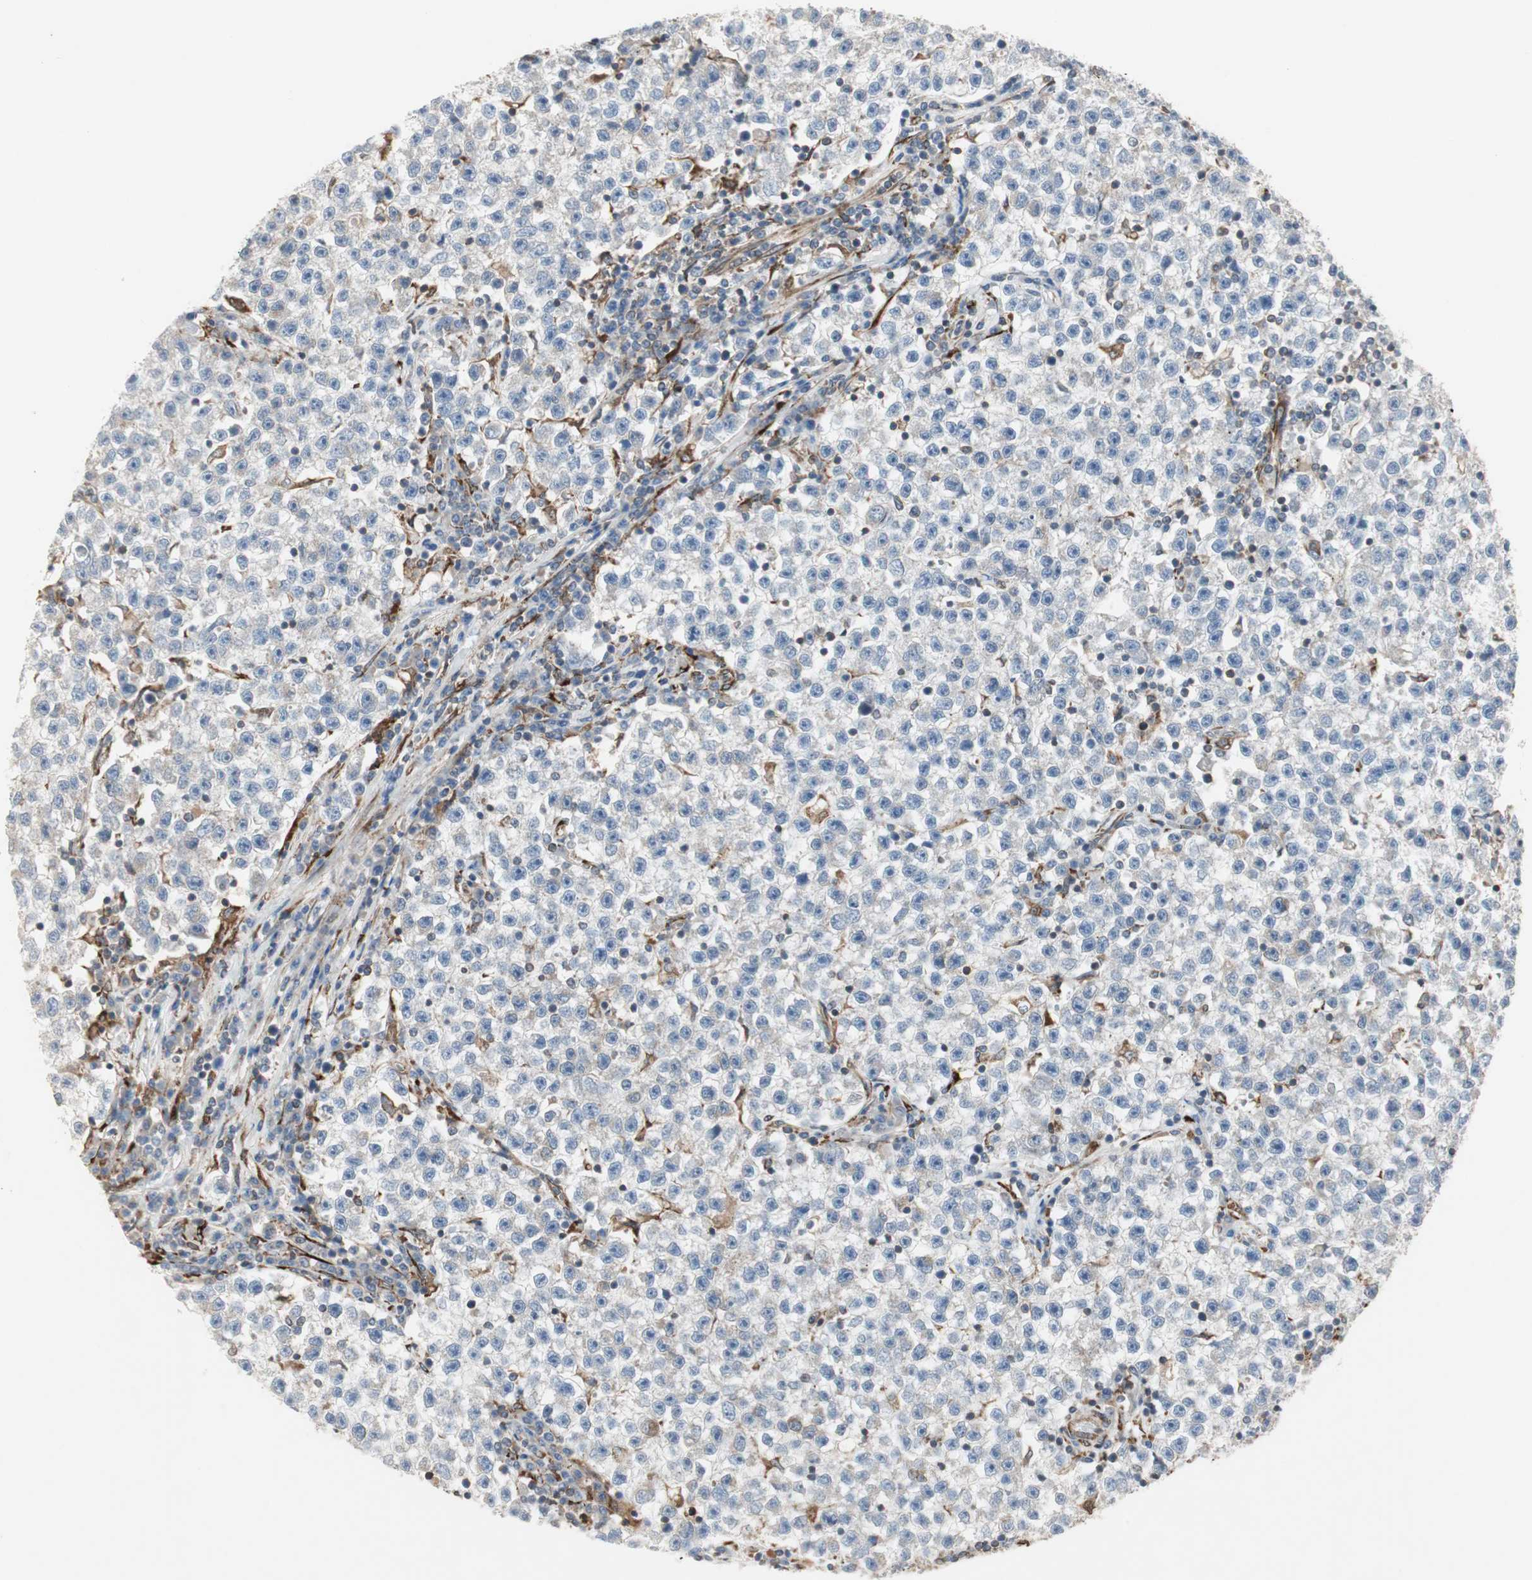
{"staining": {"intensity": "weak", "quantity": "<25%", "location": "cytoplasmic/membranous"}, "tissue": "testis cancer", "cell_type": "Tumor cells", "image_type": "cancer", "snomed": [{"axis": "morphology", "description": "Seminoma, NOS"}, {"axis": "topography", "description": "Testis"}], "caption": "Immunohistochemical staining of human seminoma (testis) displays no significant staining in tumor cells.", "gene": "H6PD", "patient": {"sex": "male", "age": 22}}